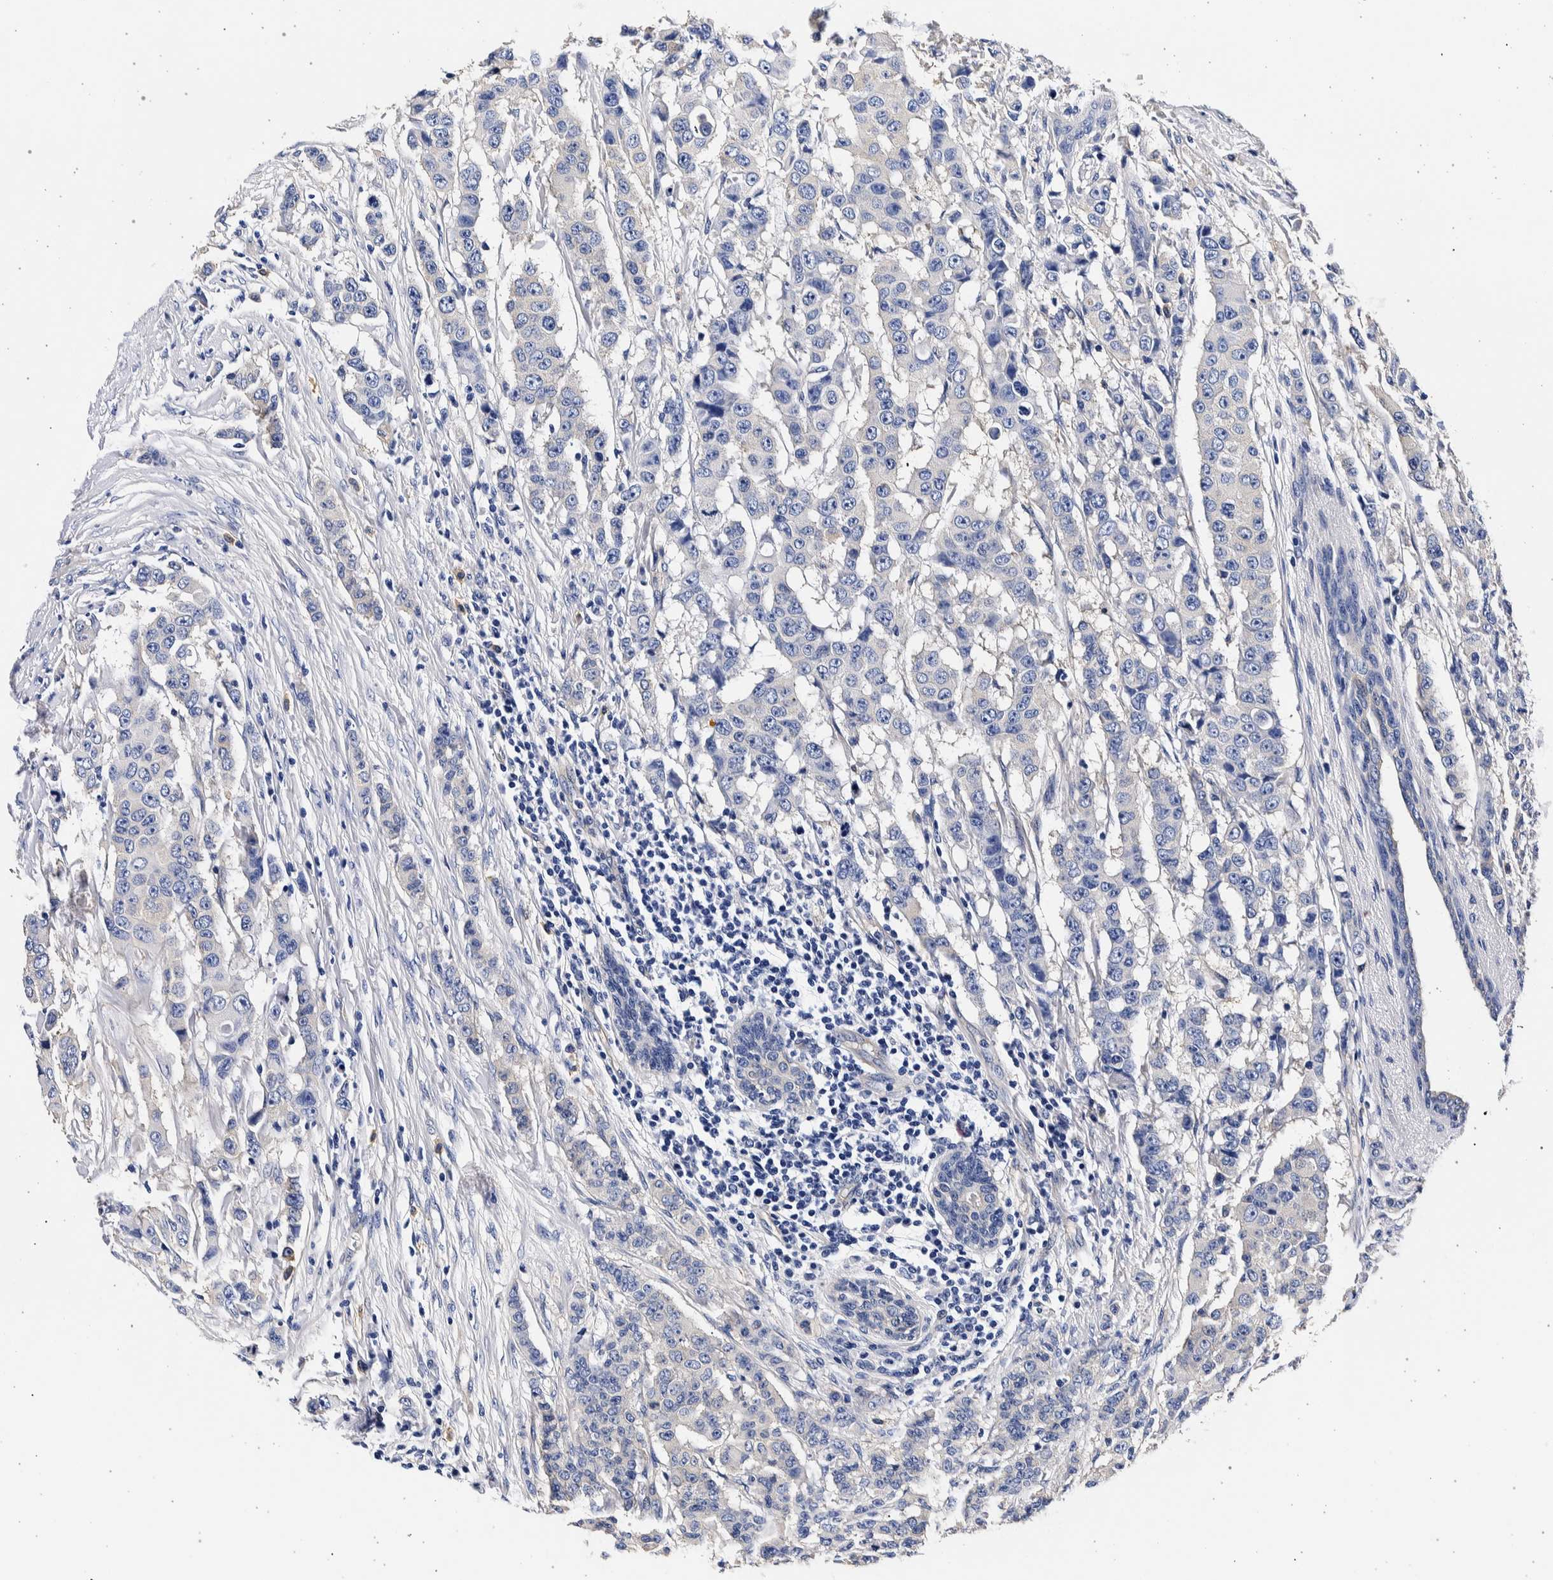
{"staining": {"intensity": "negative", "quantity": "none", "location": "none"}, "tissue": "breast cancer", "cell_type": "Tumor cells", "image_type": "cancer", "snomed": [{"axis": "morphology", "description": "Duct carcinoma"}, {"axis": "topography", "description": "Breast"}], "caption": "IHC histopathology image of neoplastic tissue: breast intraductal carcinoma stained with DAB (3,3'-diaminobenzidine) exhibits no significant protein positivity in tumor cells.", "gene": "NIBAN2", "patient": {"sex": "female", "age": 40}}